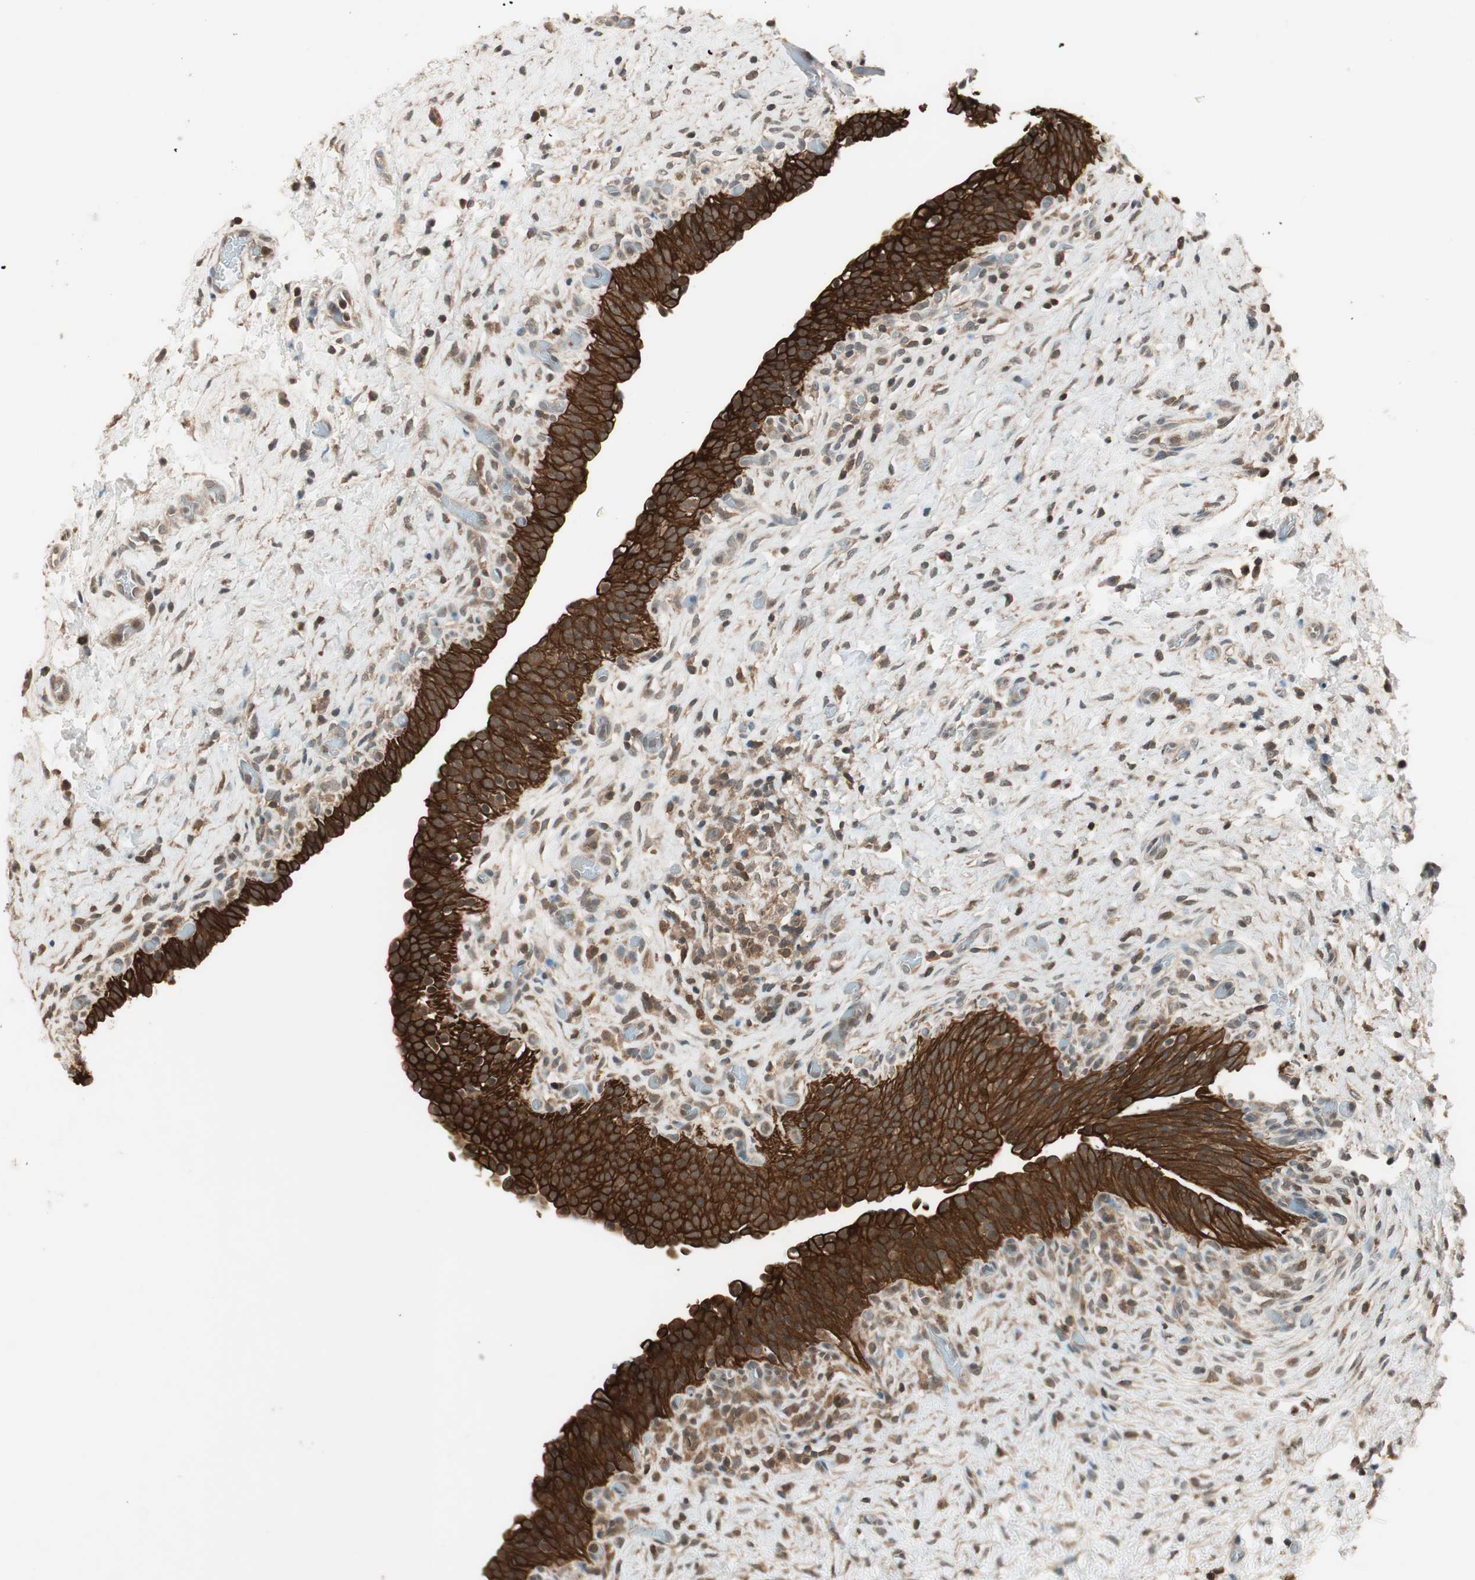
{"staining": {"intensity": "strong", "quantity": ">75%", "location": "cytoplasmic/membranous"}, "tissue": "urinary bladder", "cell_type": "Urothelial cells", "image_type": "normal", "snomed": [{"axis": "morphology", "description": "Normal tissue, NOS"}, {"axis": "topography", "description": "Urinary bladder"}], "caption": "High-power microscopy captured an immunohistochemistry (IHC) image of benign urinary bladder, revealing strong cytoplasmic/membranous expression in approximately >75% of urothelial cells. (DAB (3,3'-diaminobenzidine) = brown stain, brightfield microscopy at high magnification).", "gene": "TRIM21", "patient": {"sex": "male", "age": 51}}